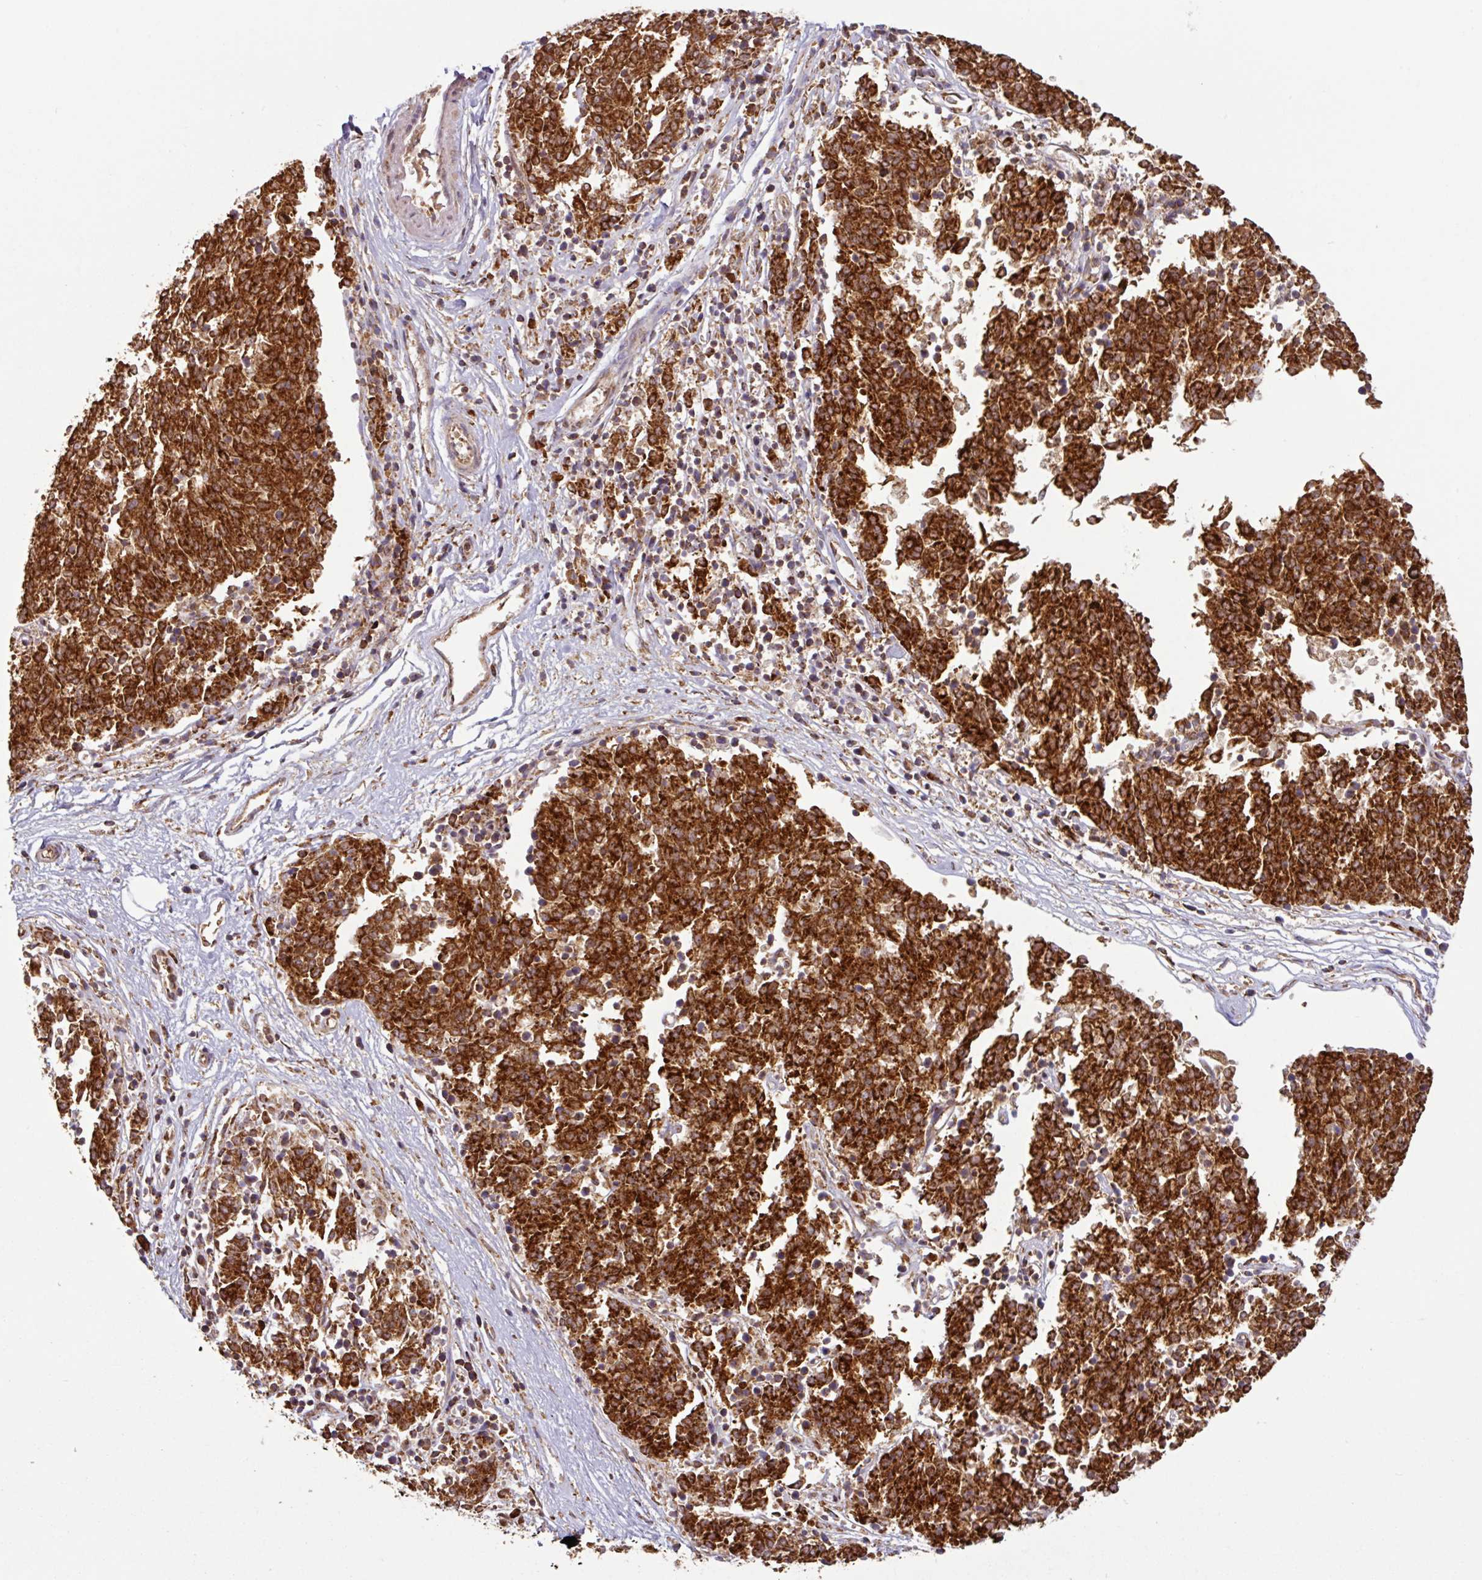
{"staining": {"intensity": "strong", "quantity": ">75%", "location": "cytoplasmic/membranous"}, "tissue": "melanoma", "cell_type": "Tumor cells", "image_type": "cancer", "snomed": [{"axis": "morphology", "description": "Malignant melanoma, NOS"}, {"axis": "topography", "description": "Skin"}], "caption": "Protein positivity by immunohistochemistry (IHC) reveals strong cytoplasmic/membranous positivity in approximately >75% of tumor cells in malignant melanoma.", "gene": "TRAP1", "patient": {"sex": "female", "age": 72}}